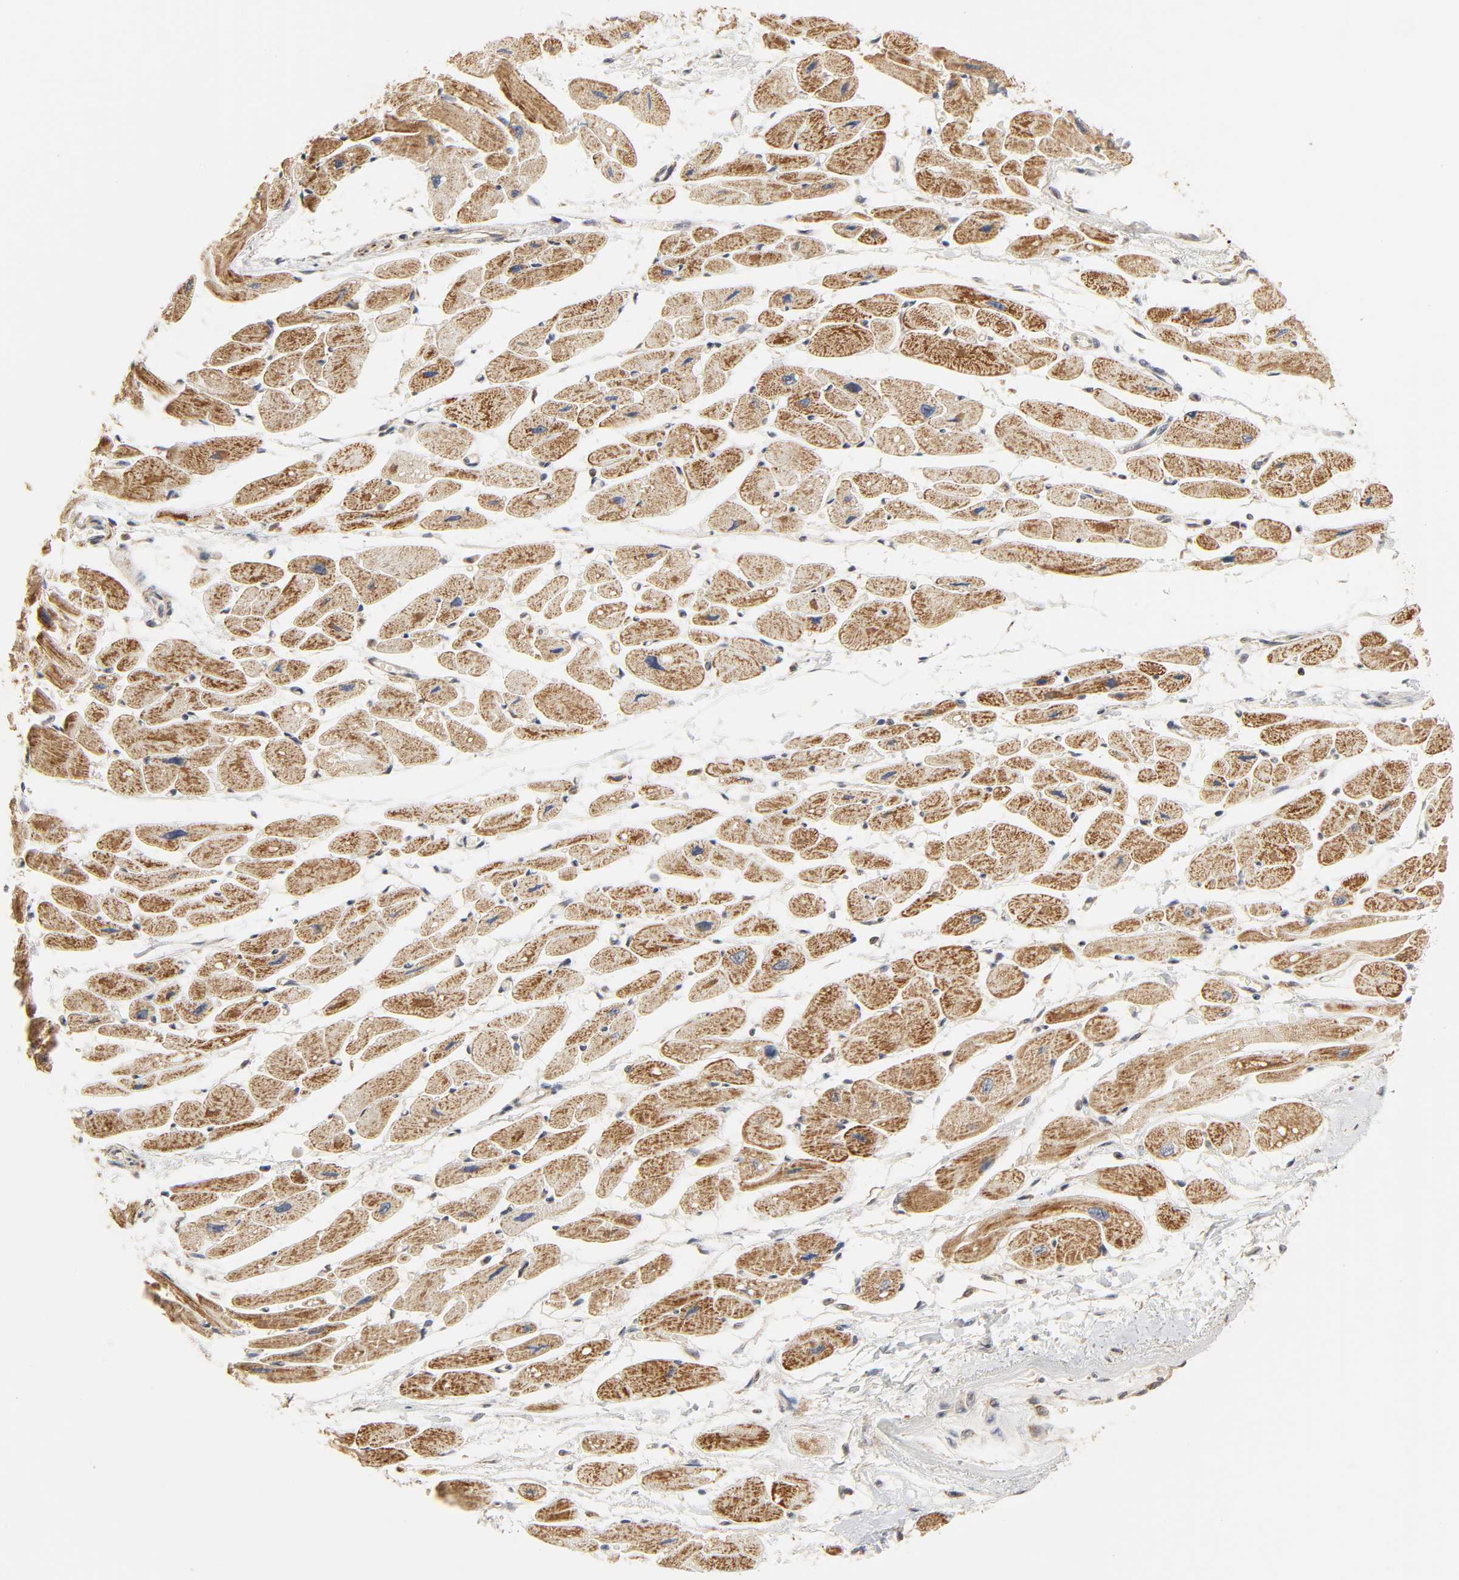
{"staining": {"intensity": "moderate", "quantity": ">75%", "location": "cytoplasmic/membranous"}, "tissue": "heart muscle", "cell_type": "Cardiomyocytes", "image_type": "normal", "snomed": [{"axis": "morphology", "description": "Normal tissue, NOS"}, {"axis": "topography", "description": "Heart"}], "caption": "This is an image of IHC staining of normal heart muscle, which shows moderate positivity in the cytoplasmic/membranous of cardiomyocytes.", "gene": "CLEC4E", "patient": {"sex": "female", "age": 54}}